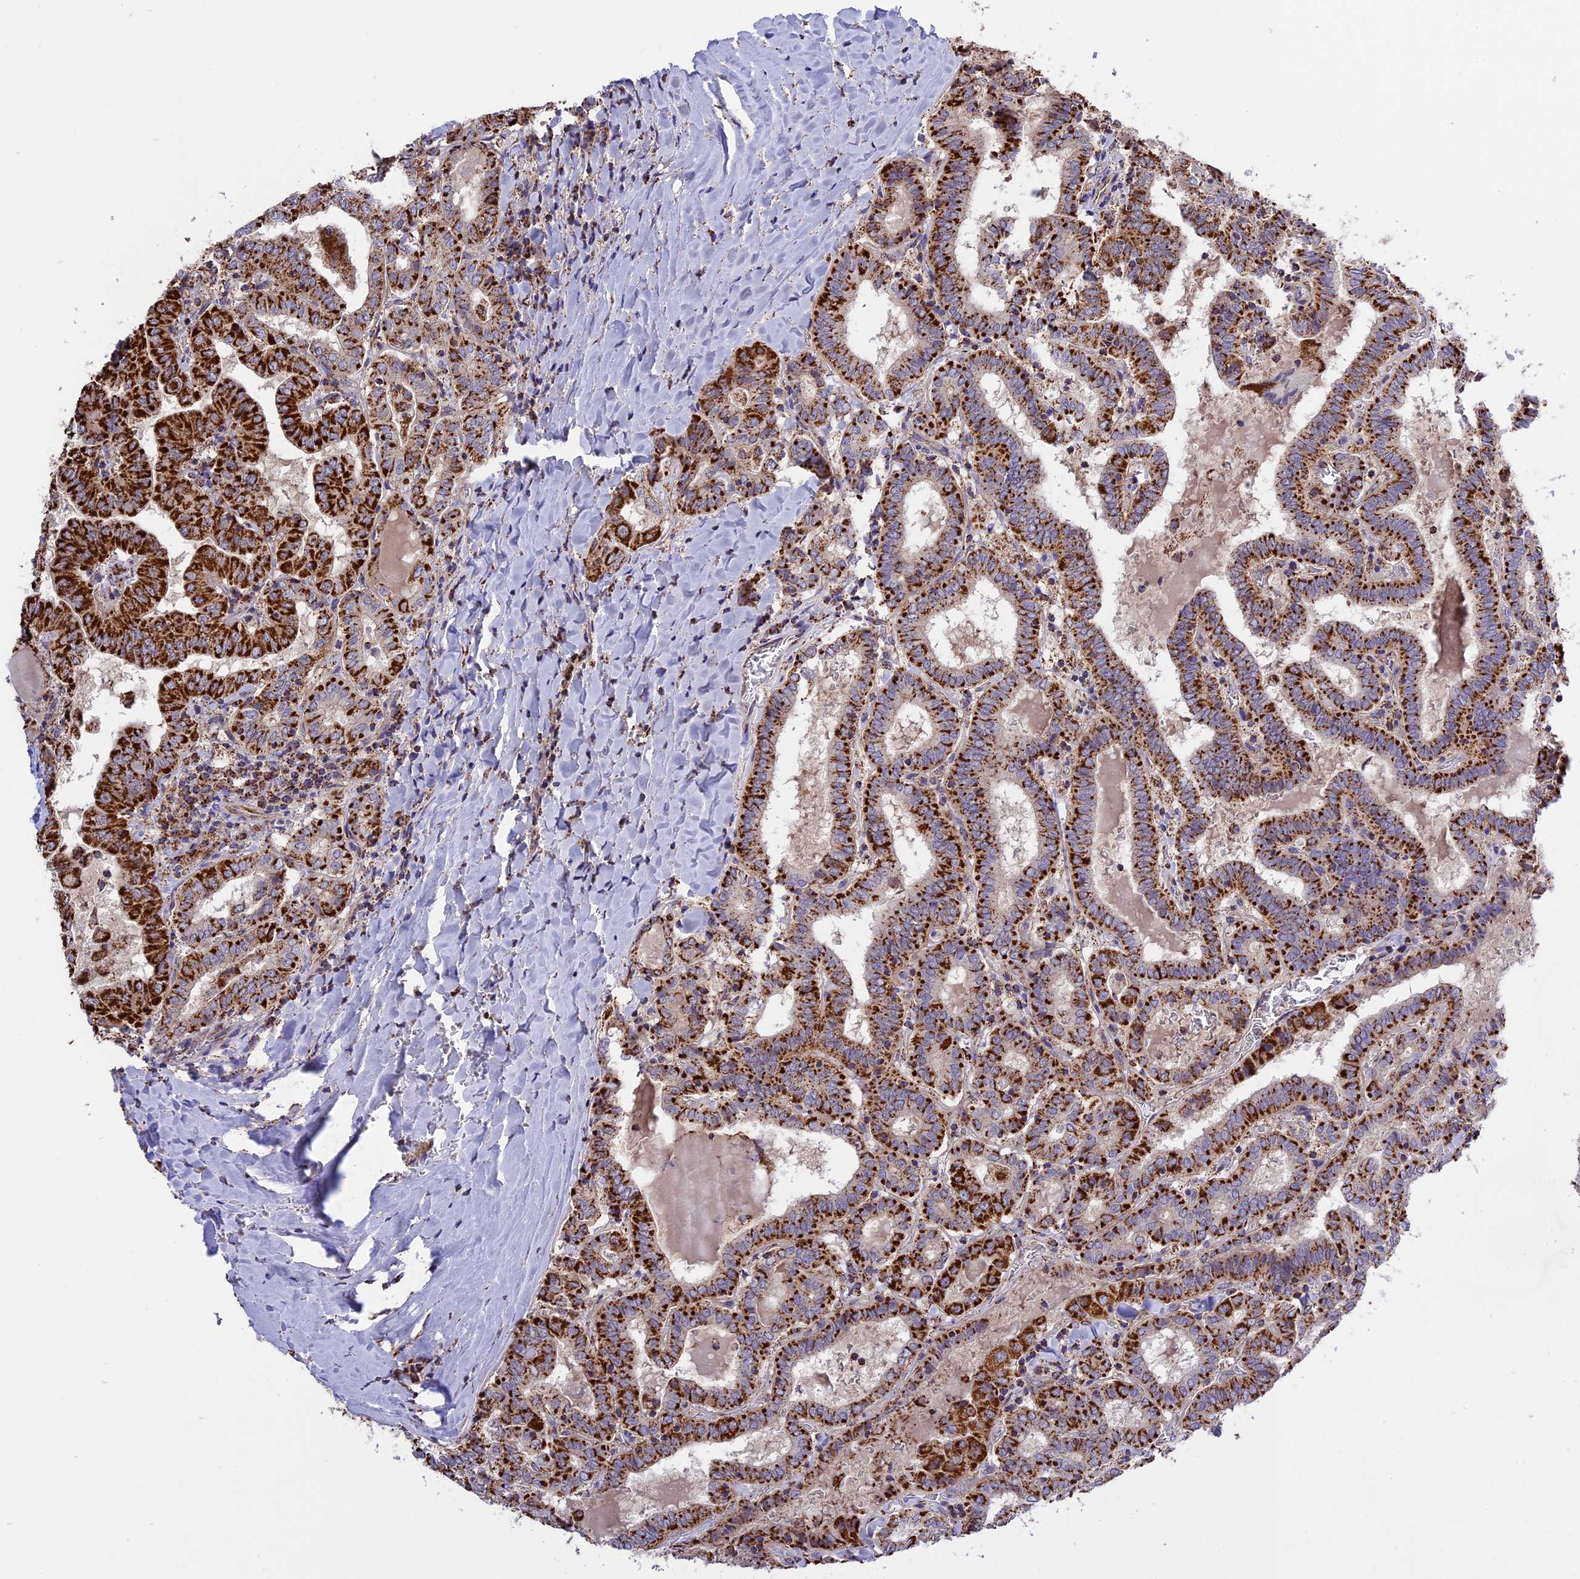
{"staining": {"intensity": "strong", "quantity": ">75%", "location": "cytoplasmic/membranous"}, "tissue": "thyroid cancer", "cell_type": "Tumor cells", "image_type": "cancer", "snomed": [{"axis": "morphology", "description": "Papillary adenocarcinoma, NOS"}, {"axis": "topography", "description": "Thyroid gland"}], "caption": "Tumor cells display high levels of strong cytoplasmic/membranous expression in approximately >75% of cells in human papillary adenocarcinoma (thyroid). (Brightfield microscopy of DAB IHC at high magnification).", "gene": "TTC4", "patient": {"sex": "female", "age": 72}}